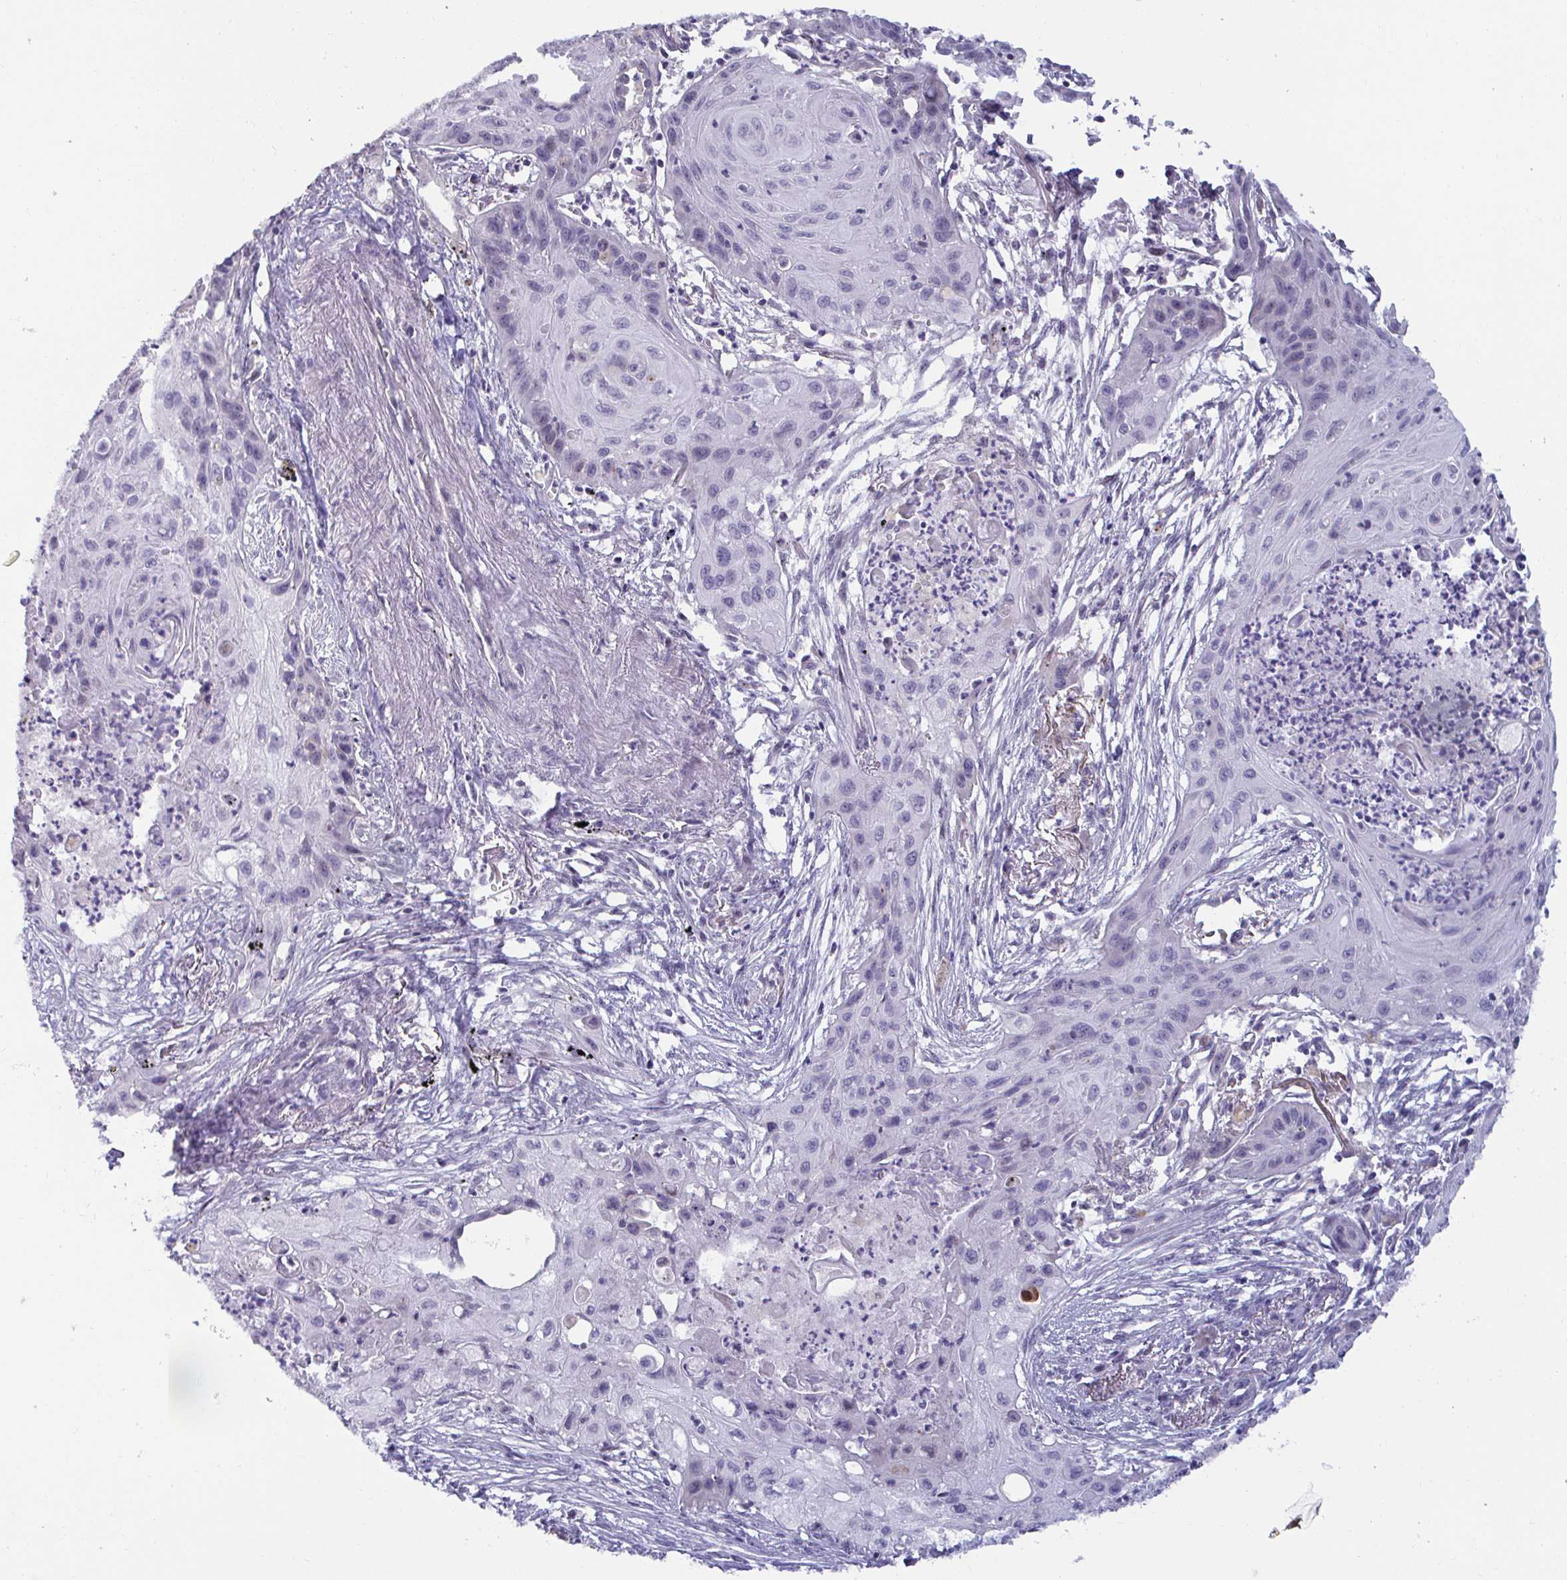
{"staining": {"intensity": "negative", "quantity": "none", "location": "none"}, "tissue": "lung cancer", "cell_type": "Tumor cells", "image_type": "cancer", "snomed": [{"axis": "morphology", "description": "Squamous cell carcinoma, NOS"}, {"axis": "topography", "description": "Lung"}], "caption": "The micrograph demonstrates no staining of tumor cells in lung squamous cell carcinoma.", "gene": "GSTM1", "patient": {"sex": "male", "age": 71}}